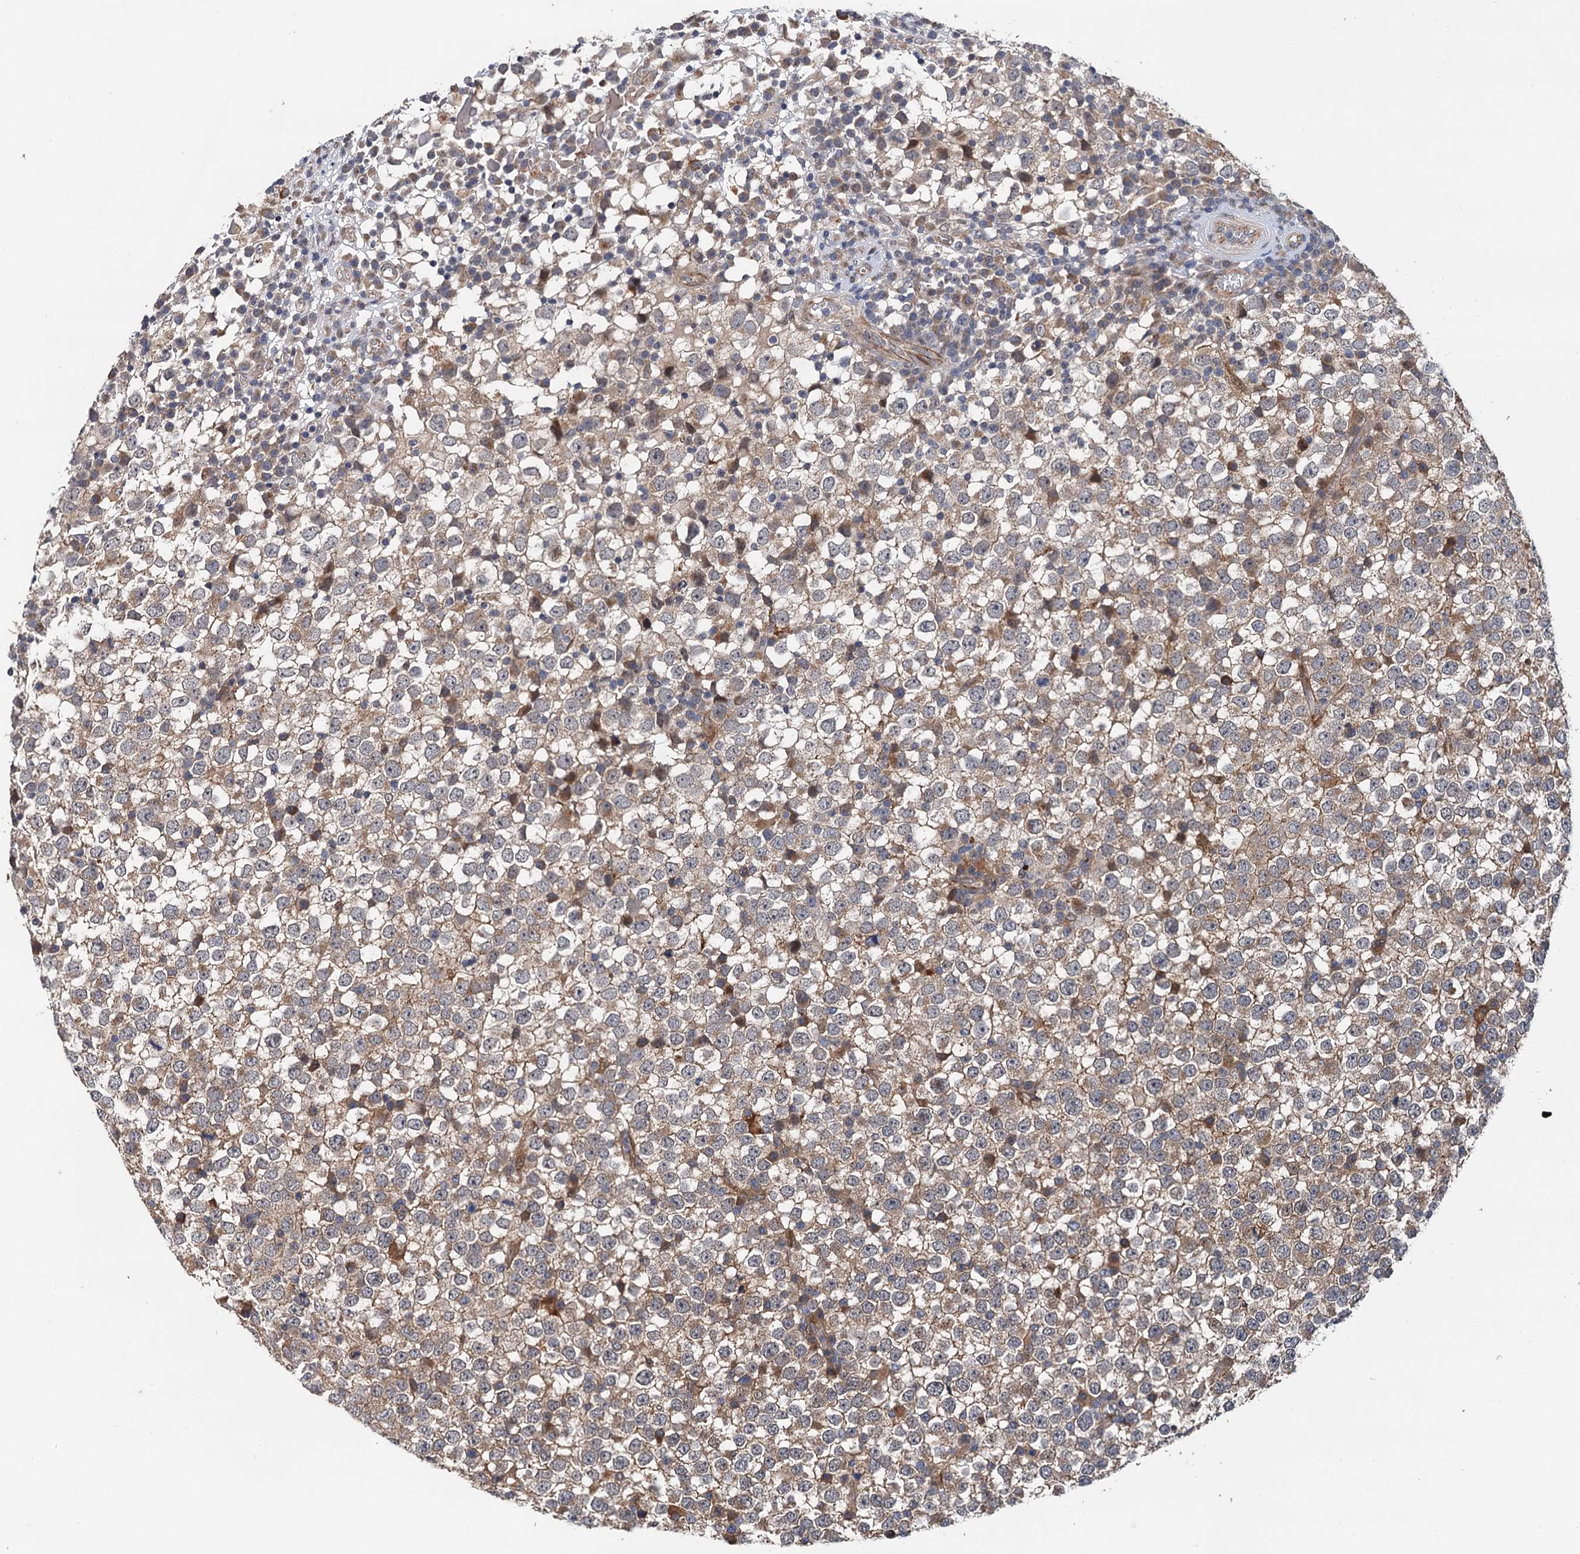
{"staining": {"intensity": "weak", "quantity": ">75%", "location": "cytoplasmic/membranous"}, "tissue": "testis cancer", "cell_type": "Tumor cells", "image_type": "cancer", "snomed": [{"axis": "morphology", "description": "Seminoma, NOS"}, {"axis": "topography", "description": "Testis"}], "caption": "Seminoma (testis) tissue shows weak cytoplasmic/membranous positivity in about >75% of tumor cells, visualized by immunohistochemistry.", "gene": "NLRP10", "patient": {"sex": "male", "age": 65}}